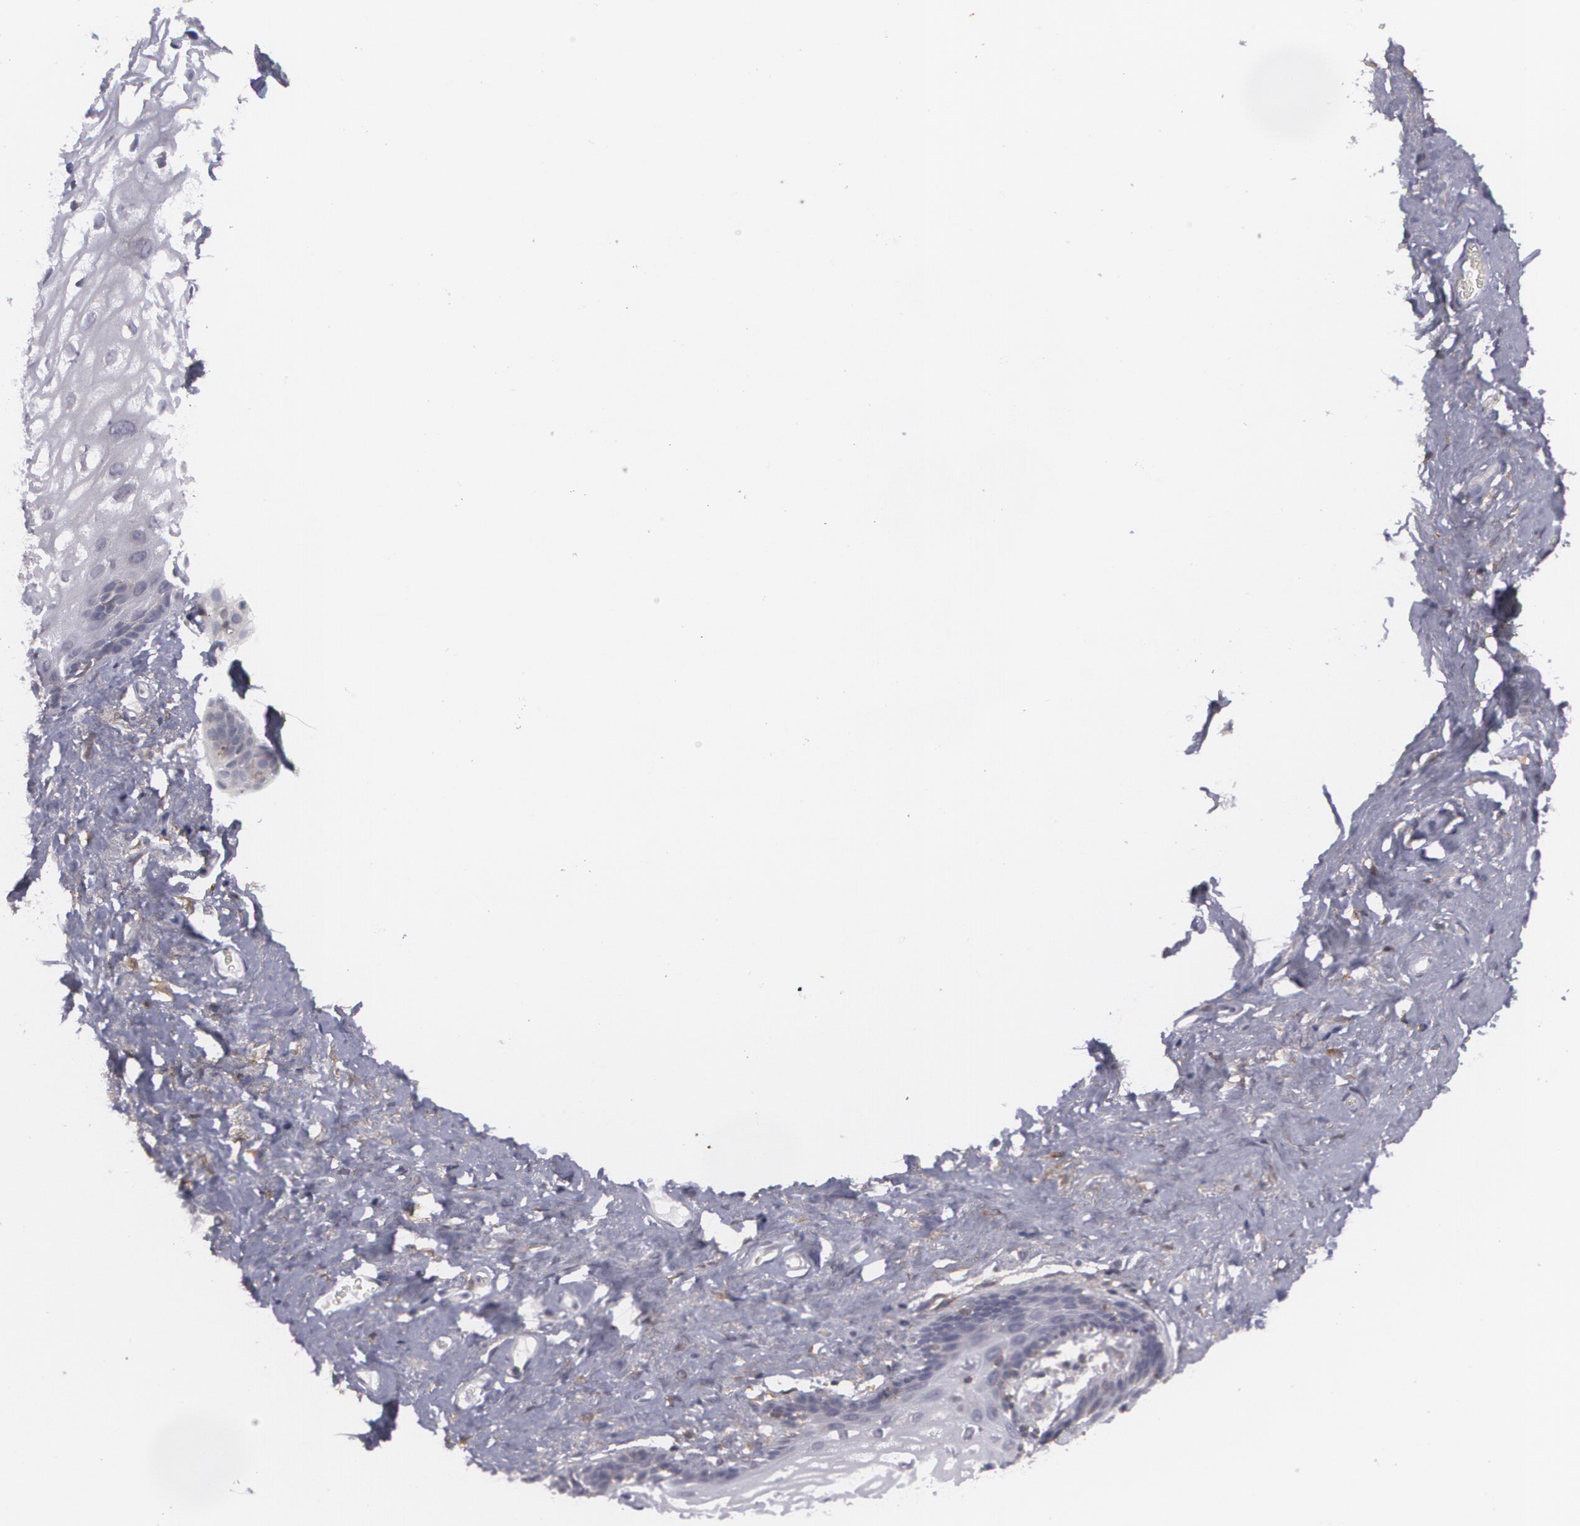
{"staining": {"intensity": "negative", "quantity": "none", "location": "none"}, "tissue": "vagina", "cell_type": "Squamous epithelial cells", "image_type": "normal", "snomed": [{"axis": "morphology", "description": "Normal tissue, NOS"}, {"axis": "topography", "description": "Vagina"}], "caption": "IHC photomicrograph of normal vagina: vagina stained with DAB (3,3'-diaminobenzidine) demonstrates no significant protein expression in squamous epithelial cells. The staining was performed using DAB to visualize the protein expression in brown, while the nuclei were stained in blue with hematoxylin (Magnification: 20x).", "gene": "BIN1", "patient": {"sex": "female", "age": 61}}